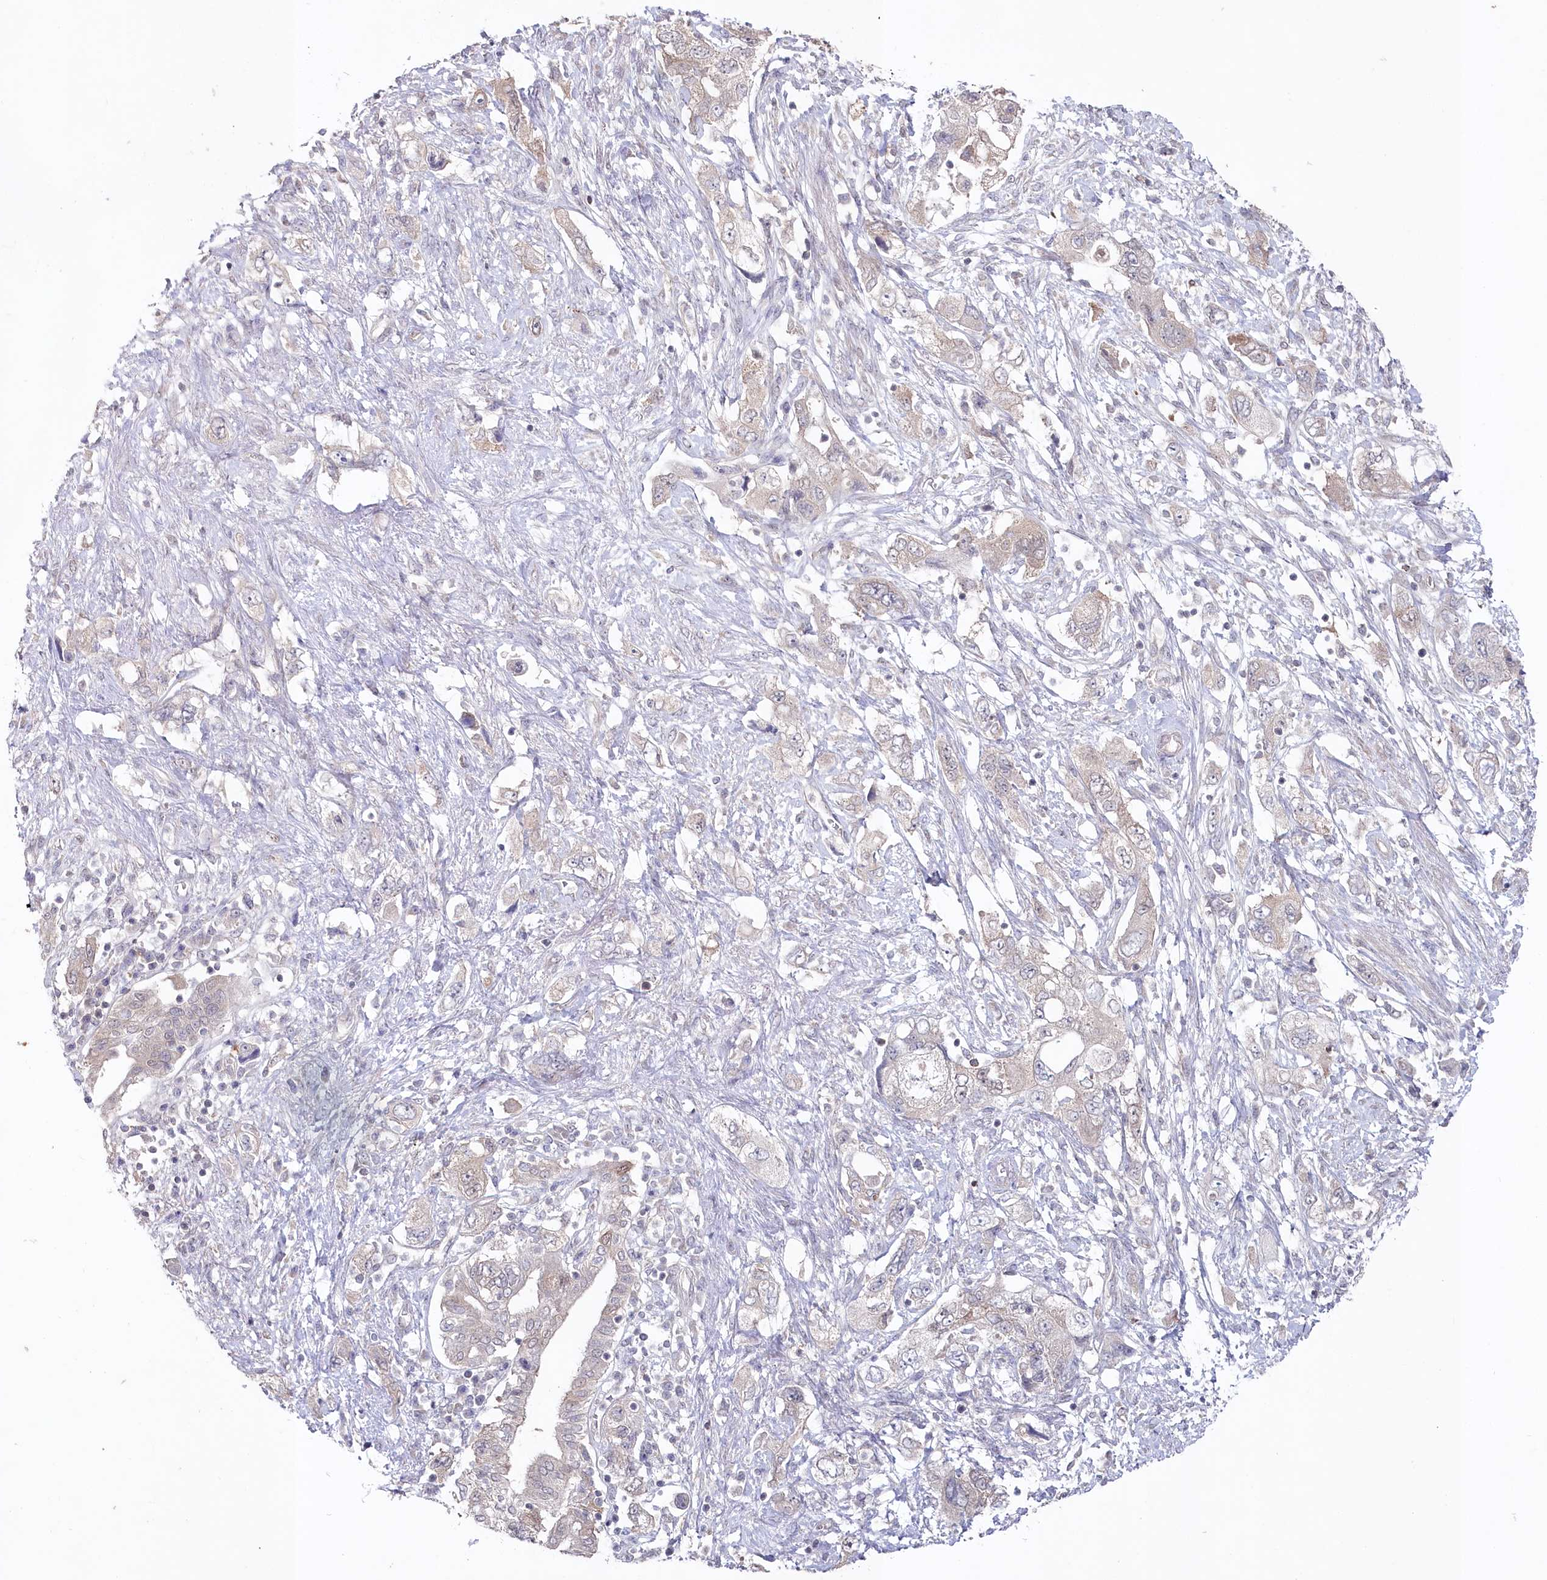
{"staining": {"intensity": "strong", "quantity": "<25%", "location": "cytoplasmic/membranous"}, "tissue": "pancreatic cancer", "cell_type": "Tumor cells", "image_type": "cancer", "snomed": [{"axis": "morphology", "description": "Adenocarcinoma, NOS"}, {"axis": "topography", "description": "Pancreas"}], "caption": "There is medium levels of strong cytoplasmic/membranous positivity in tumor cells of pancreatic cancer (adenocarcinoma), as demonstrated by immunohistochemical staining (brown color).", "gene": "AAMDC", "patient": {"sex": "female", "age": 73}}